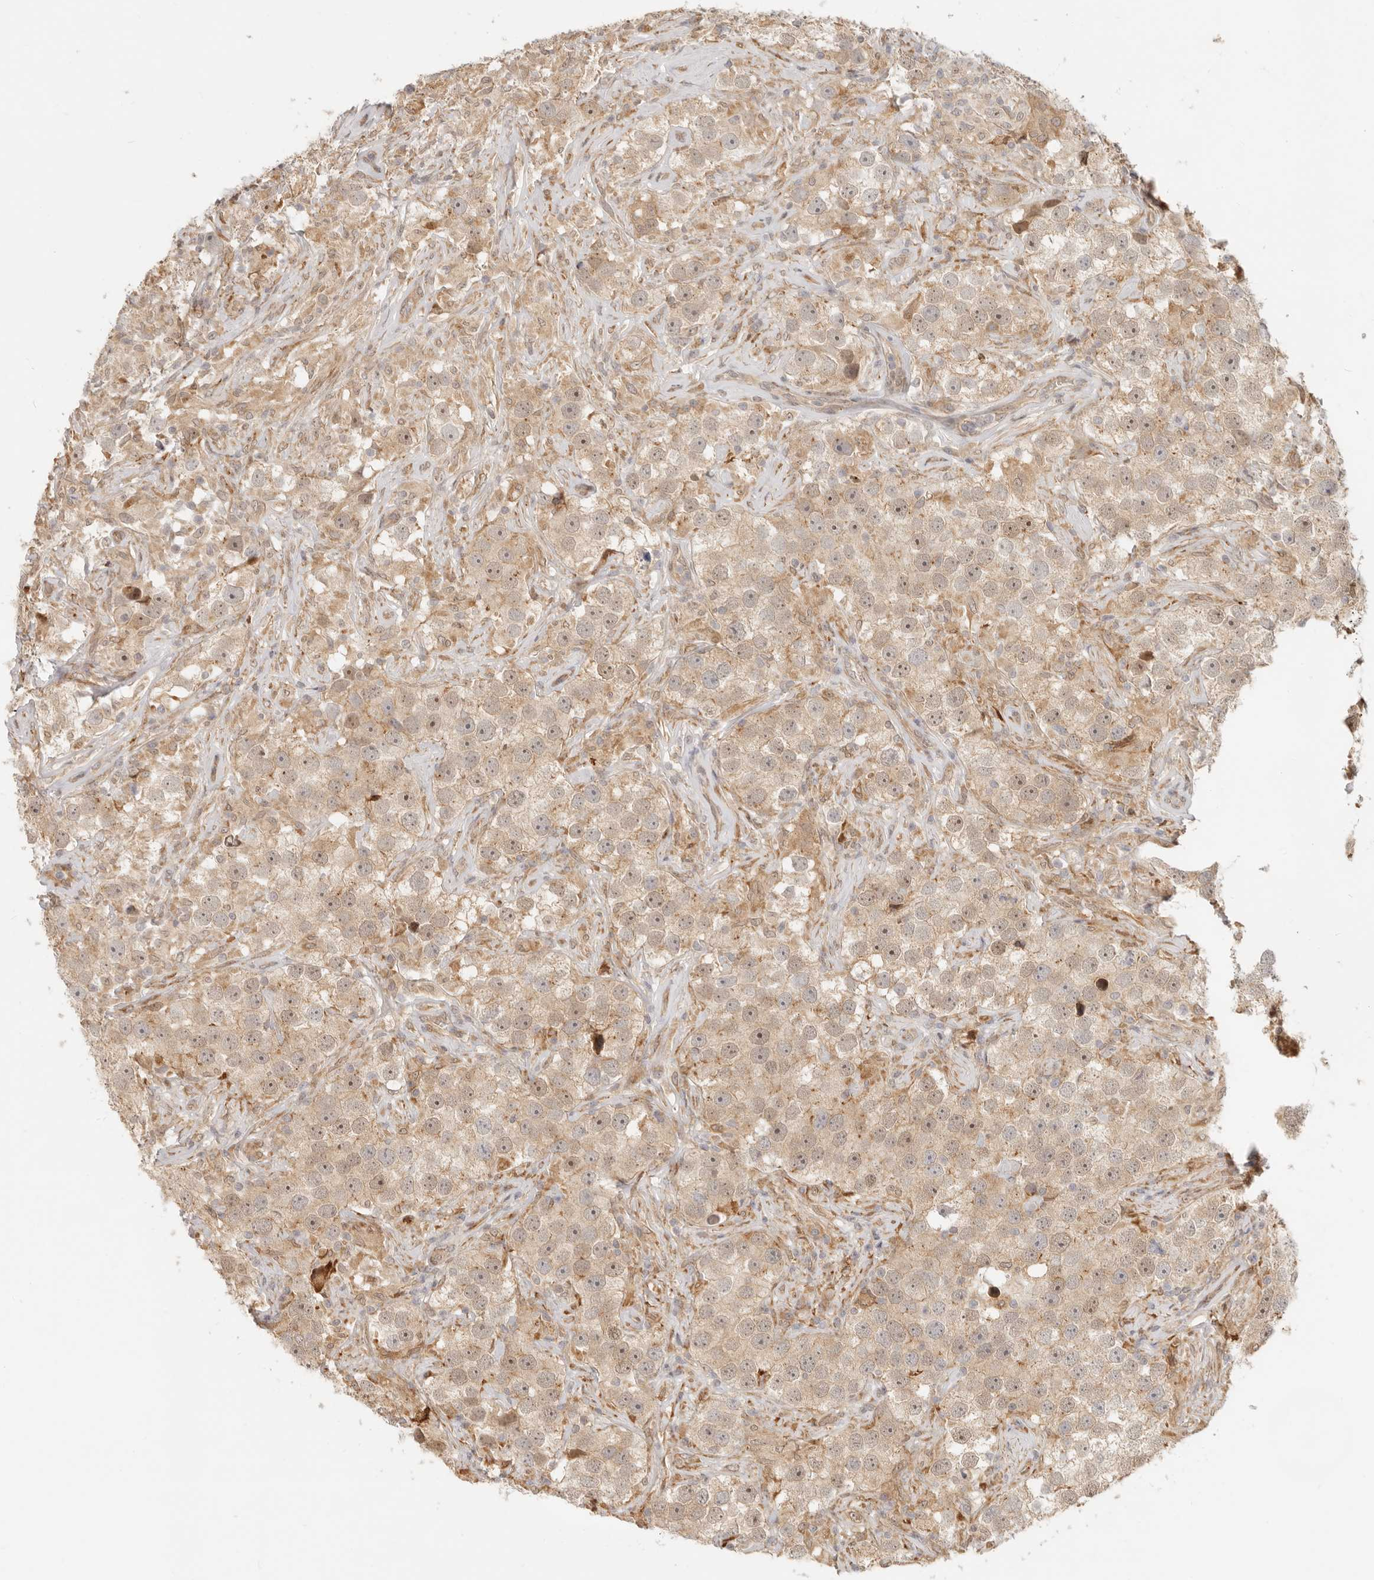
{"staining": {"intensity": "weak", "quantity": ">75%", "location": "cytoplasmic/membranous,nuclear"}, "tissue": "testis cancer", "cell_type": "Tumor cells", "image_type": "cancer", "snomed": [{"axis": "morphology", "description": "Seminoma, NOS"}, {"axis": "topography", "description": "Testis"}], "caption": "This photomicrograph reveals immunohistochemistry staining of human testis seminoma, with low weak cytoplasmic/membranous and nuclear staining in about >75% of tumor cells.", "gene": "TUFT1", "patient": {"sex": "male", "age": 49}}